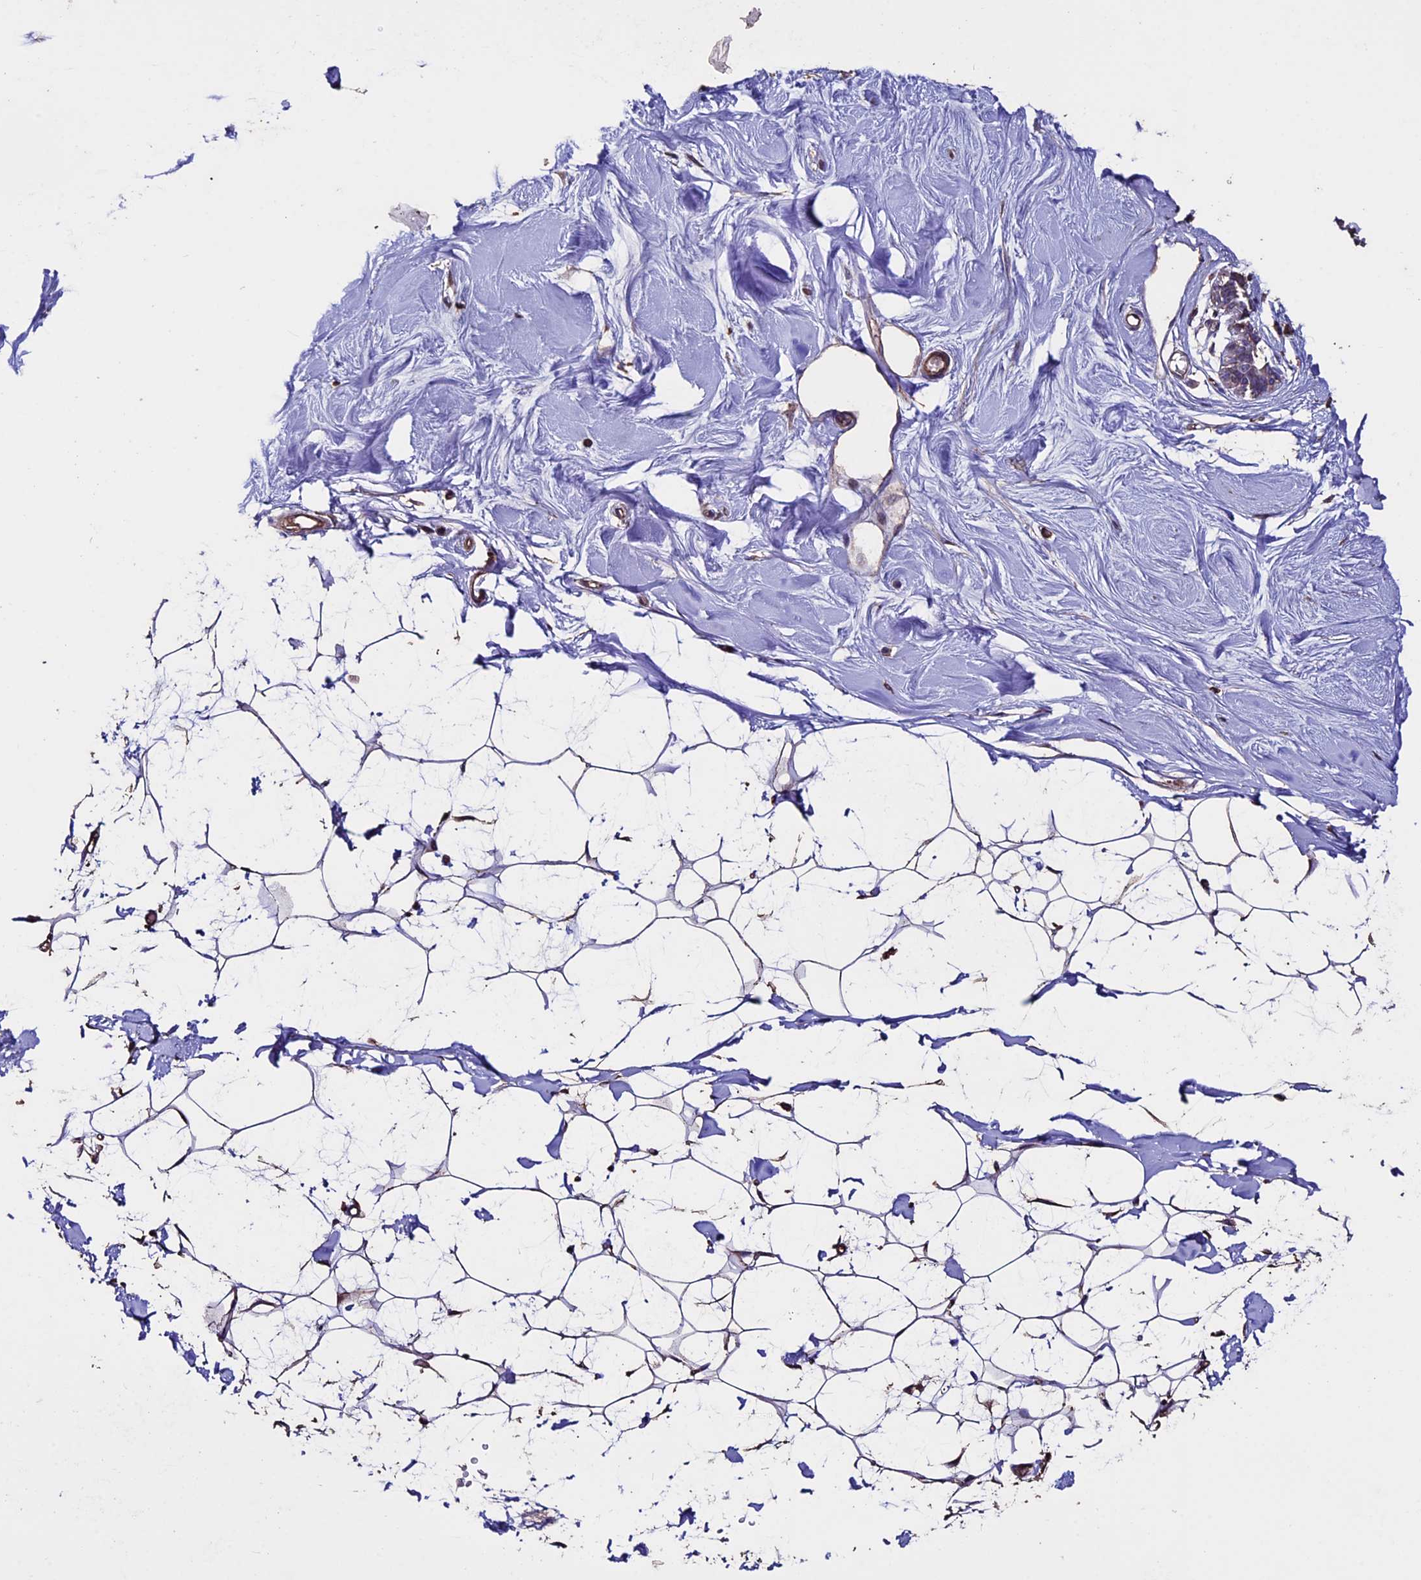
{"staining": {"intensity": "weak", "quantity": "25%-75%", "location": "cytoplasmic/membranous"}, "tissue": "breast", "cell_type": "Adipocytes", "image_type": "normal", "snomed": [{"axis": "morphology", "description": "Normal tissue, NOS"}, {"axis": "topography", "description": "Breast"}], "caption": "Protein expression analysis of benign human breast reveals weak cytoplasmic/membranous staining in about 25%-75% of adipocytes. The staining is performed using DAB brown chromogen to label protein expression. The nuclei are counter-stained blue using hematoxylin.", "gene": "USB1", "patient": {"sex": "female", "age": 27}}